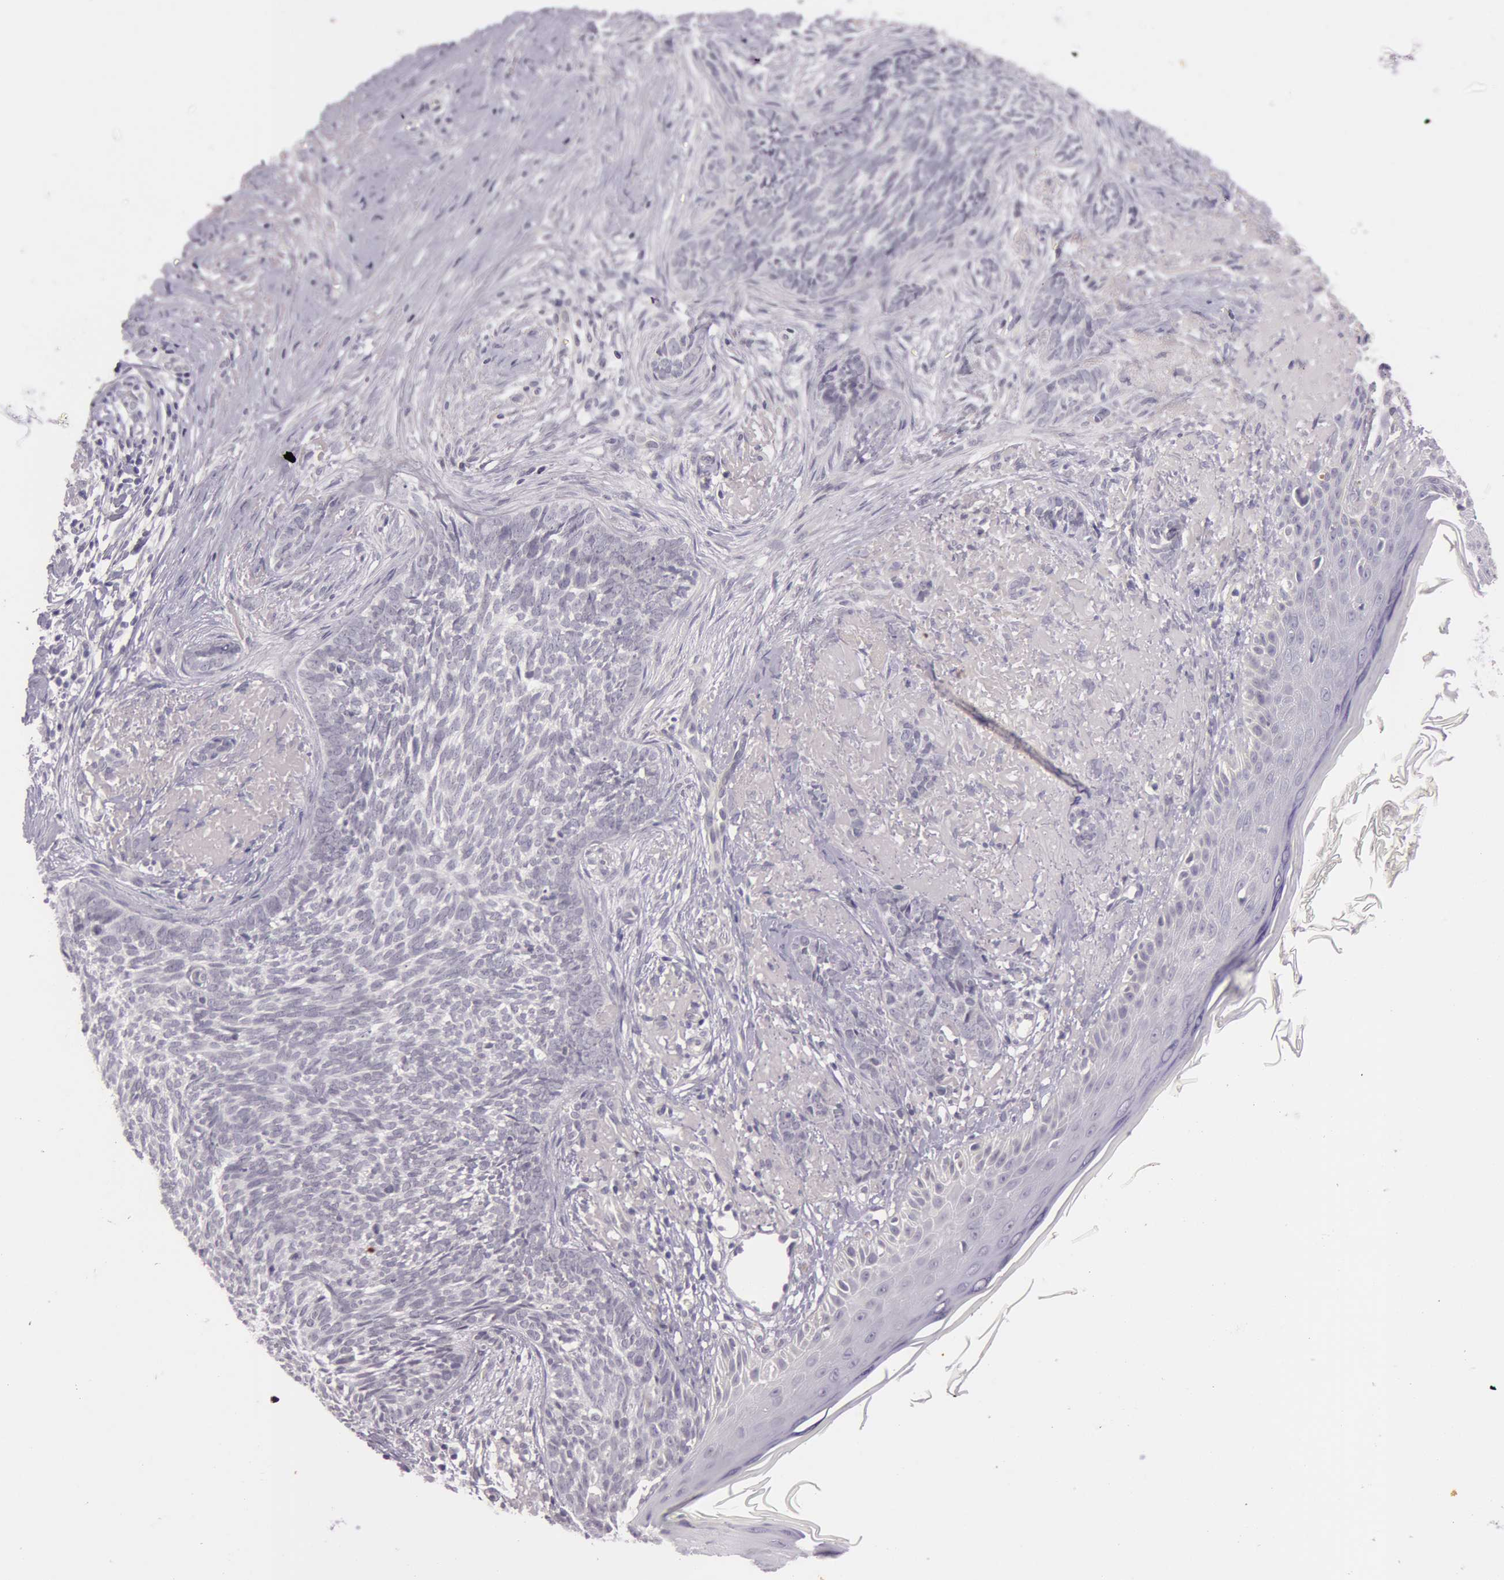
{"staining": {"intensity": "negative", "quantity": "none", "location": "none"}, "tissue": "skin cancer", "cell_type": "Tumor cells", "image_type": "cancer", "snomed": [{"axis": "morphology", "description": "Basal cell carcinoma"}, {"axis": "topography", "description": "Skin"}], "caption": "Skin basal cell carcinoma stained for a protein using immunohistochemistry shows no expression tumor cells.", "gene": "RBMY1F", "patient": {"sex": "female", "age": 81}}